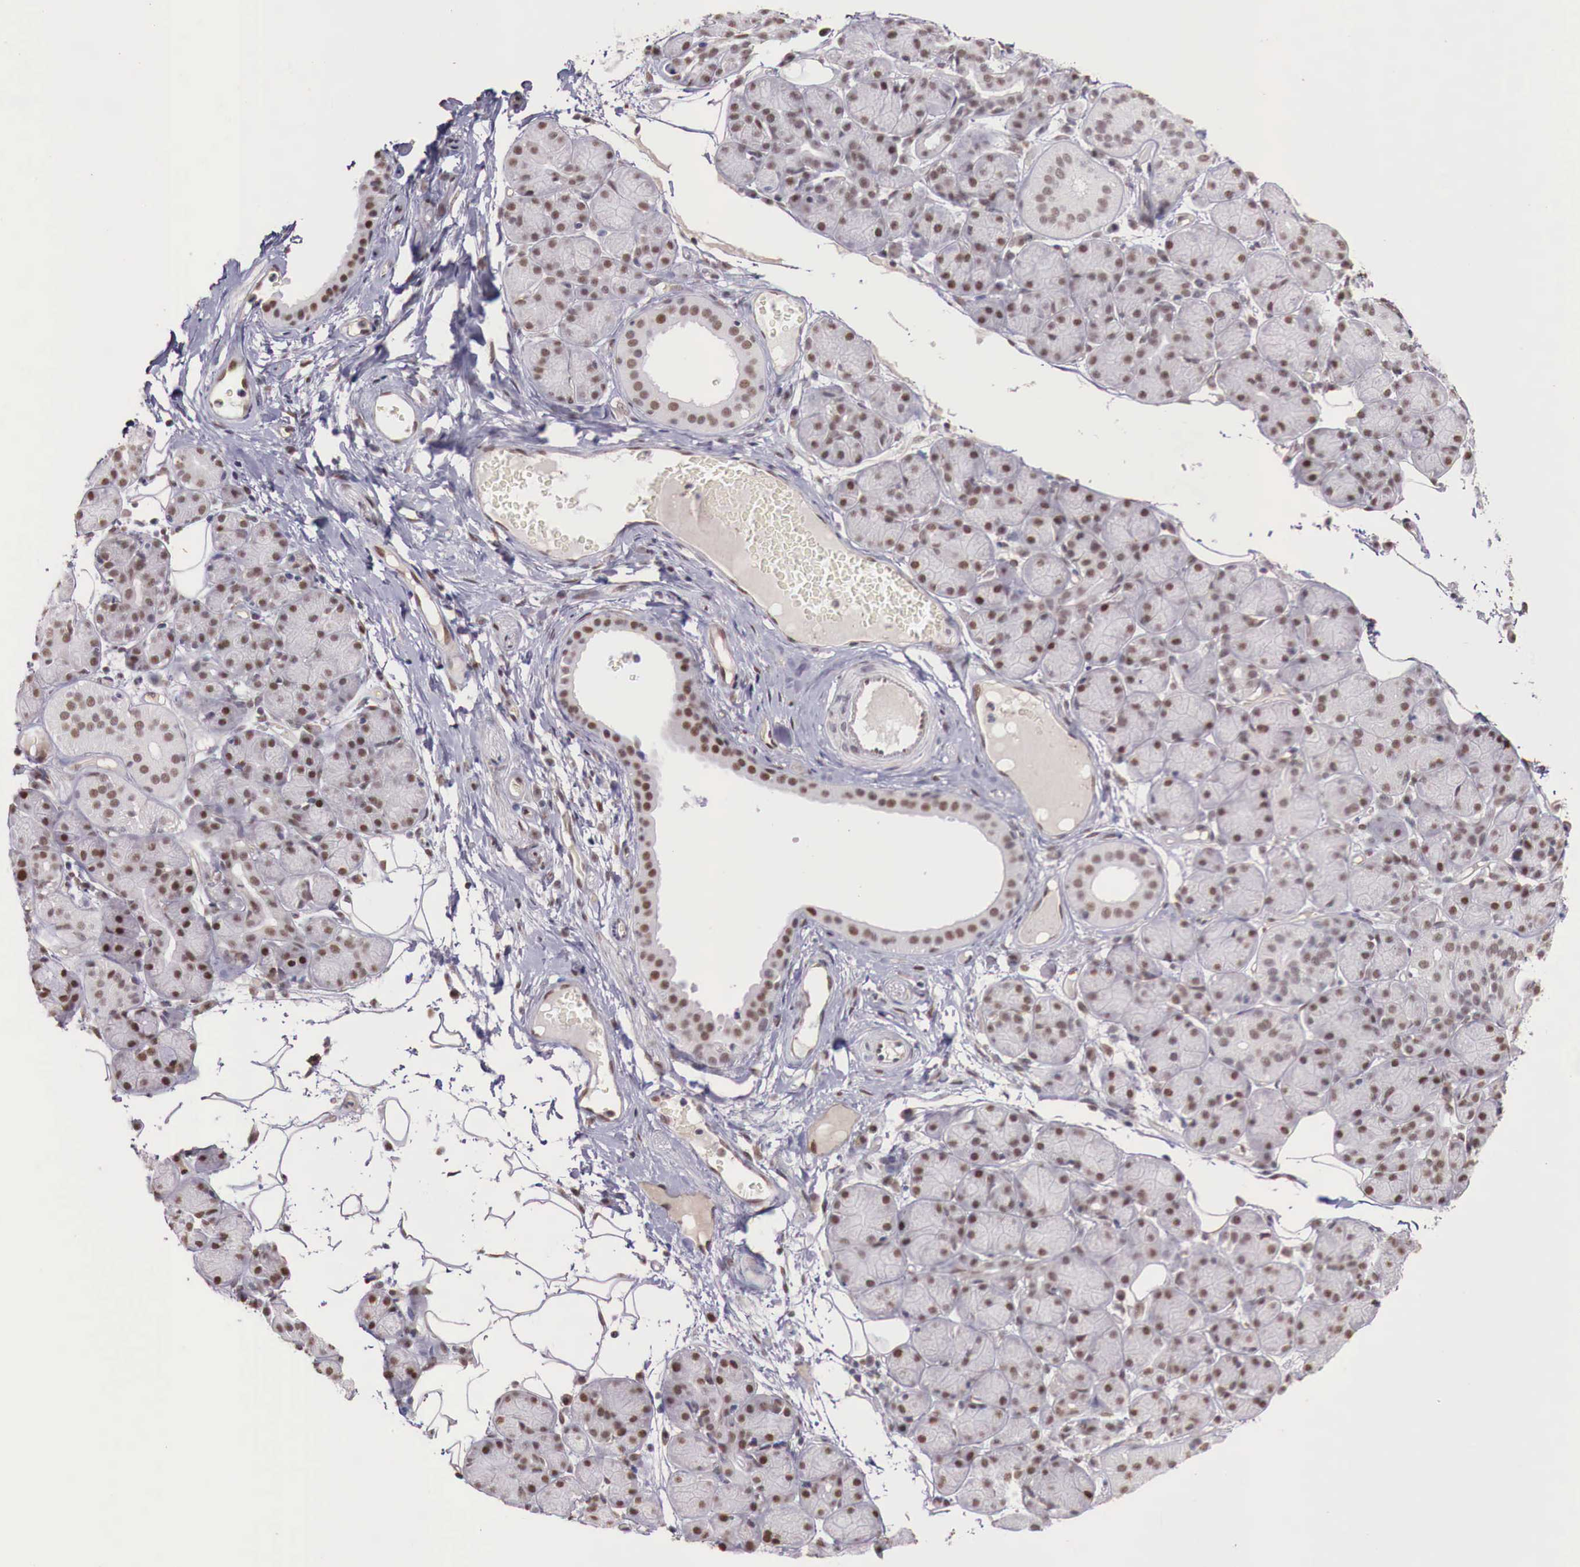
{"staining": {"intensity": "moderate", "quantity": ">75%", "location": "nuclear"}, "tissue": "salivary gland", "cell_type": "Glandular cells", "image_type": "normal", "snomed": [{"axis": "morphology", "description": "Normal tissue, NOS"}, {"axis": "topography", "description": "Salivary gland"}], "caption": "DAB immunohistochemical staining of unremarkable human salivary gland exhibits moderate nuclear protein positivity in approximately >75% of glandular cells.", "gene": "FOXP2", "patient": {"sex": "male", "age": 54}}